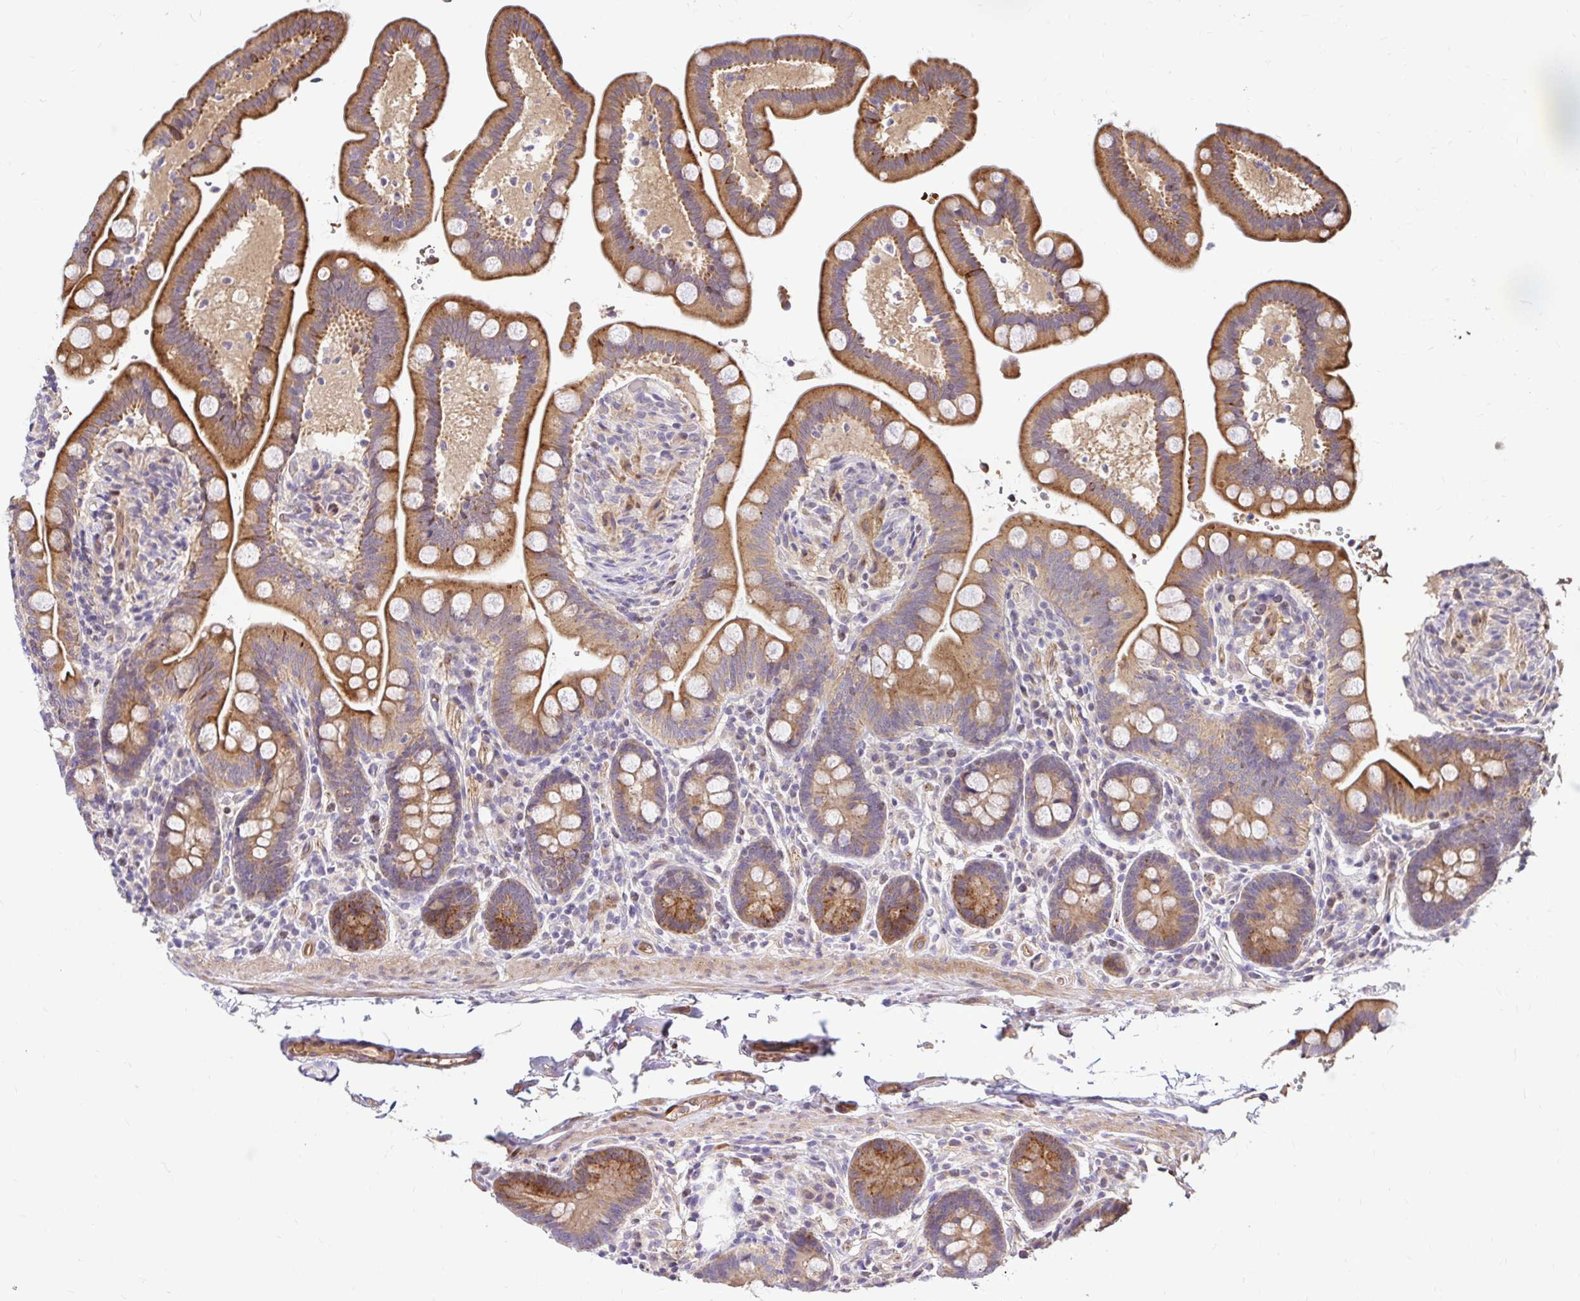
{"staining": {"intensity": "moderate", "quantity": ">75%", "location": "cytoplasmic/membranous"}, "tissue": "colon", "cell_type": "Endothelial cells", "image_type": "normal", "snomed": [{"axis": "morphology", "description": "Normal tissue, NOS"}, {"axis": "topography", "description": "Smooth muscle"}, {"axis": "topography", "description": "Colon"}], "caption": "This is an image of immunohistochemistry staining of normal colon, which shows moderate positivity in the cytoplasmic/membranous of endothelial cells.", "gene": "ARHGEF37", "patient": {"sex": "male", "age": 73}}